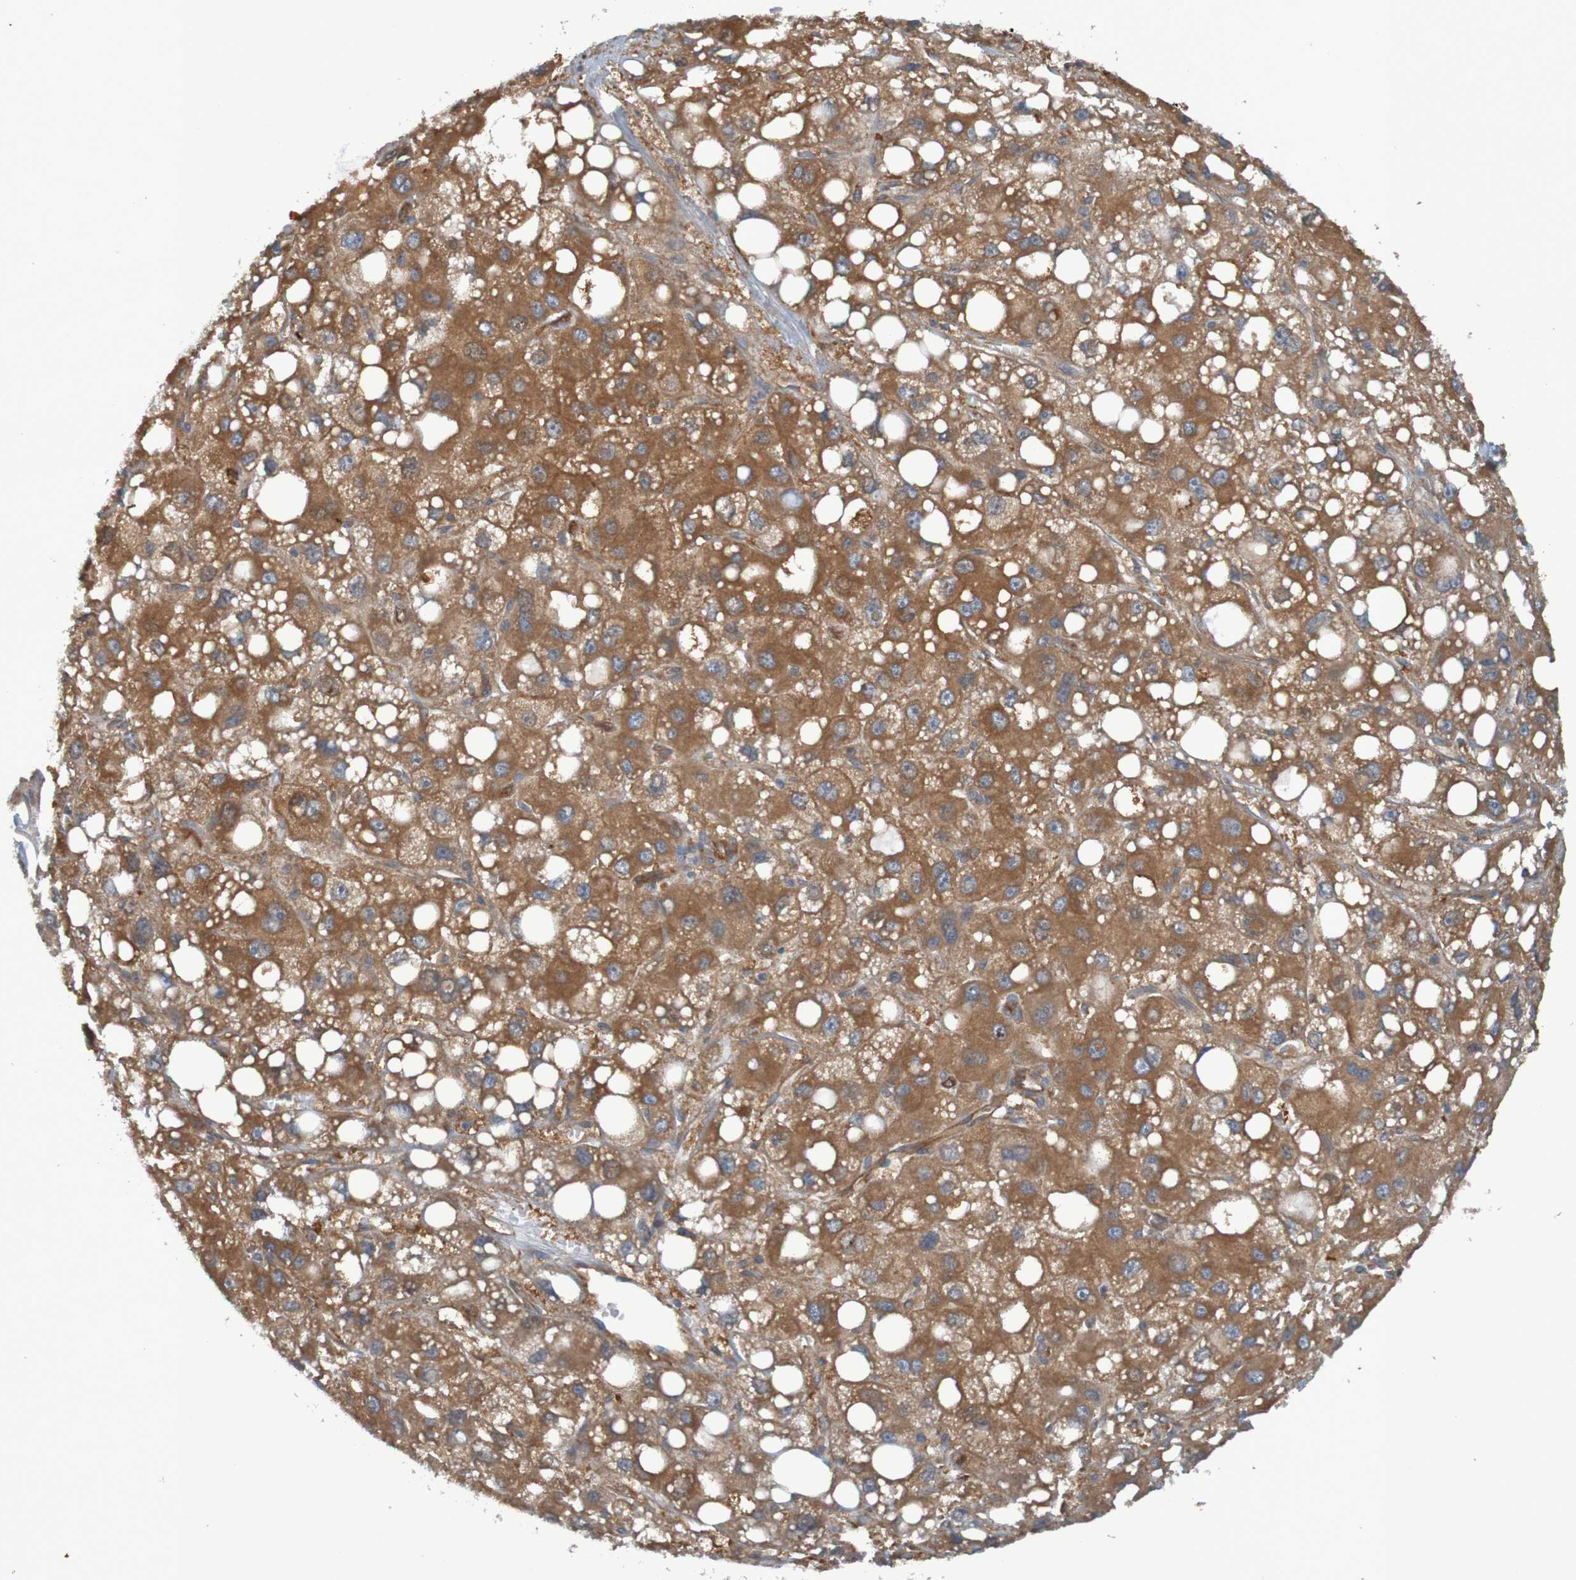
{"staining": {"intensity": "moderate", "quantity": ">75%", "location": "cytoplasmic/membranous"}, "tissue": "liver cancer", "cell_type": "Tumor cells", "image_type": "cancer", "snomed": [{"axis": "morphology", "description": "Carcinoma, Hepatocellular, NOS"}, {"axis": "topography", "description": "Liver"}], "caption": "An image of hepatocellular carcinoma (liver) stained for a protein displays moderate cytoplasmic/membranous brown staining in tumor cells.", "gene": "DNAJC4", "patient": {"sex": "male", "age": 55}}